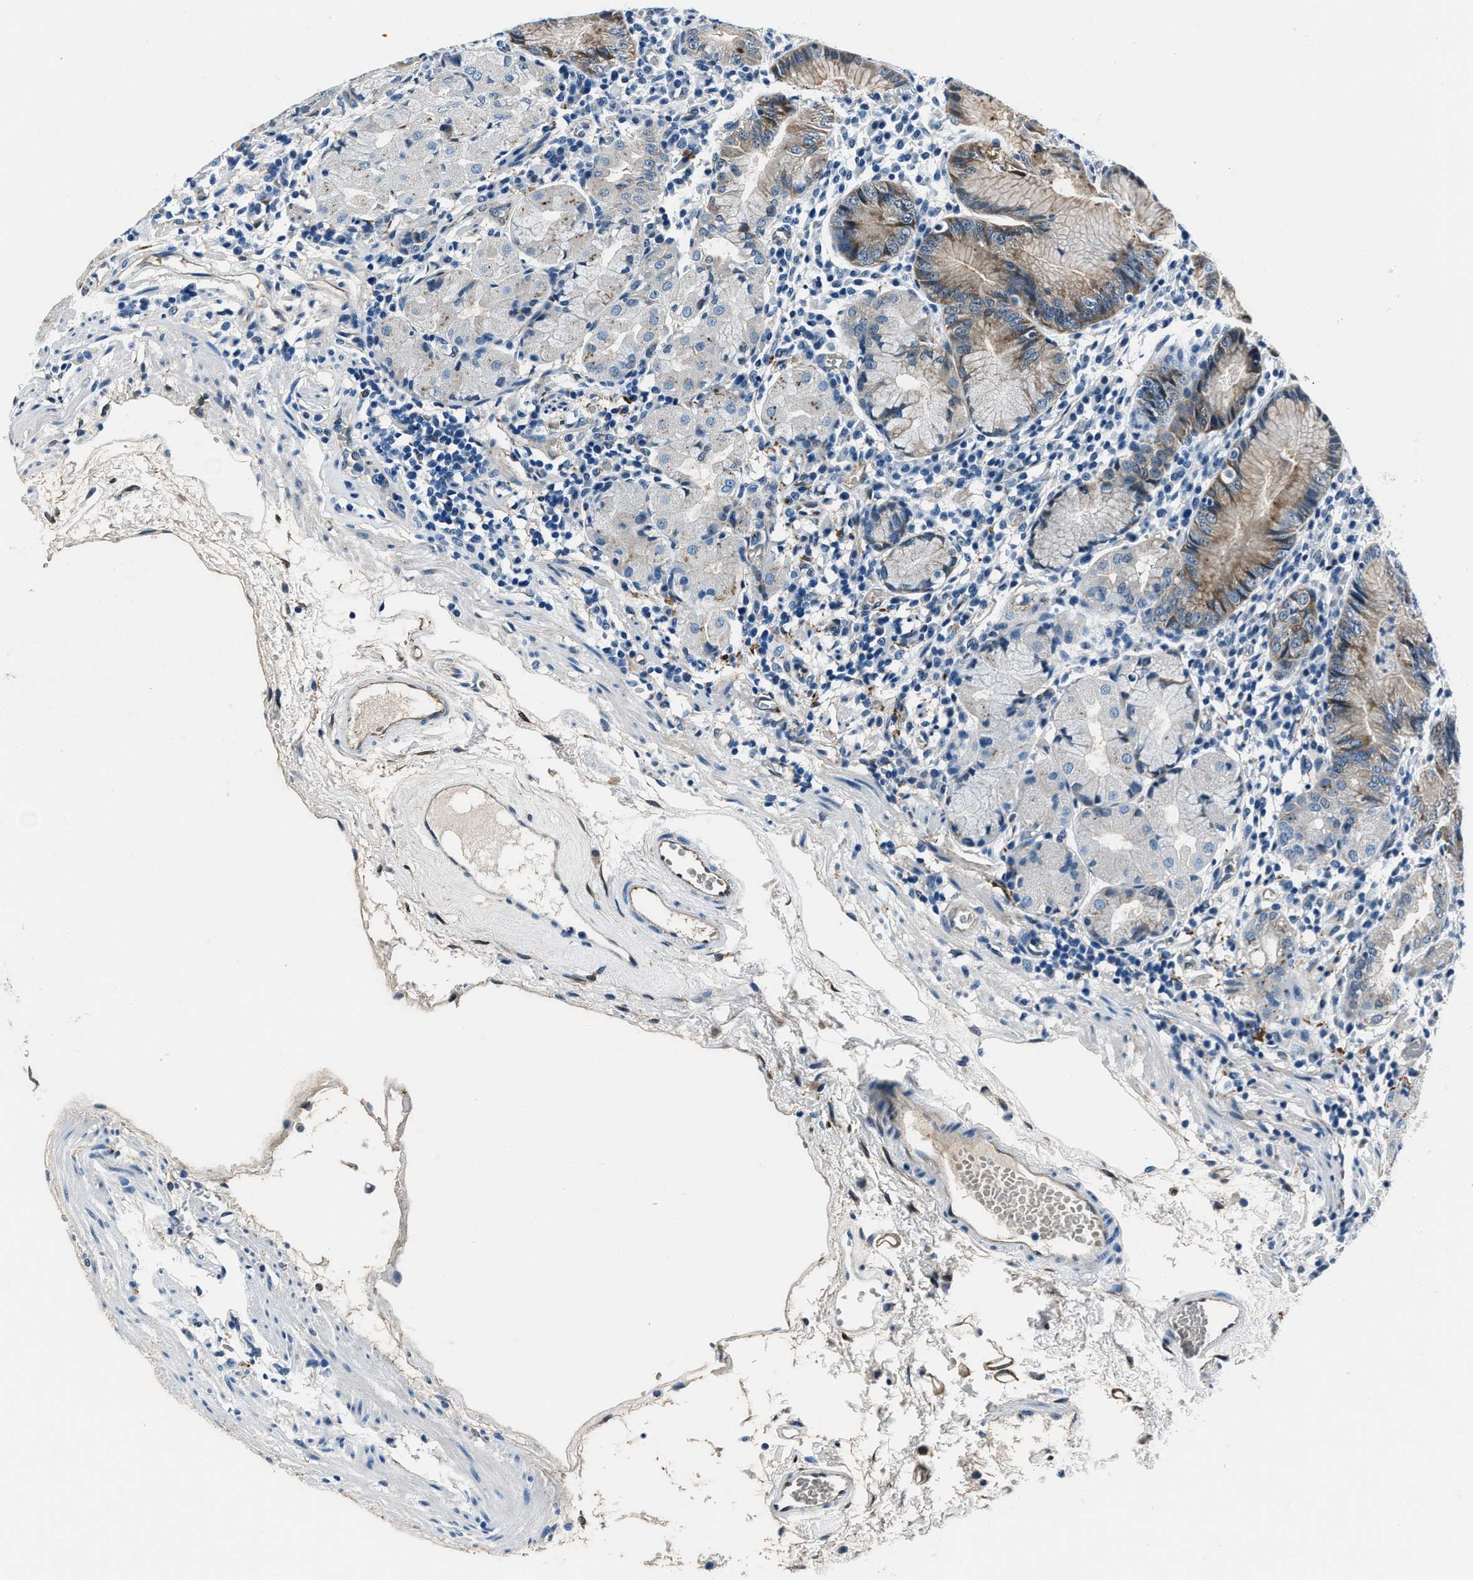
{"staining": {"intensity": "moderate", "quantity": "<25%", "location": "cytoplasmic/membranous"}, "tissue": "stomach", "cell_type": "Glandular cells", "image_type": "normal", "snomed": [{"axis": "morphology", "description": "Normal tissue, NOS"}, {"axis": "topography", "description": "Stomach"}, {"axis": "topography", "description": "Stomach, lower"}], "caption": "A low amount of moderate cytoplasmic/membranous staining is seen in approximately <25% of glandular cells in benign stomach.", "gene": "PTPDC1", "patient": {"sex": "female", "age": 75}}